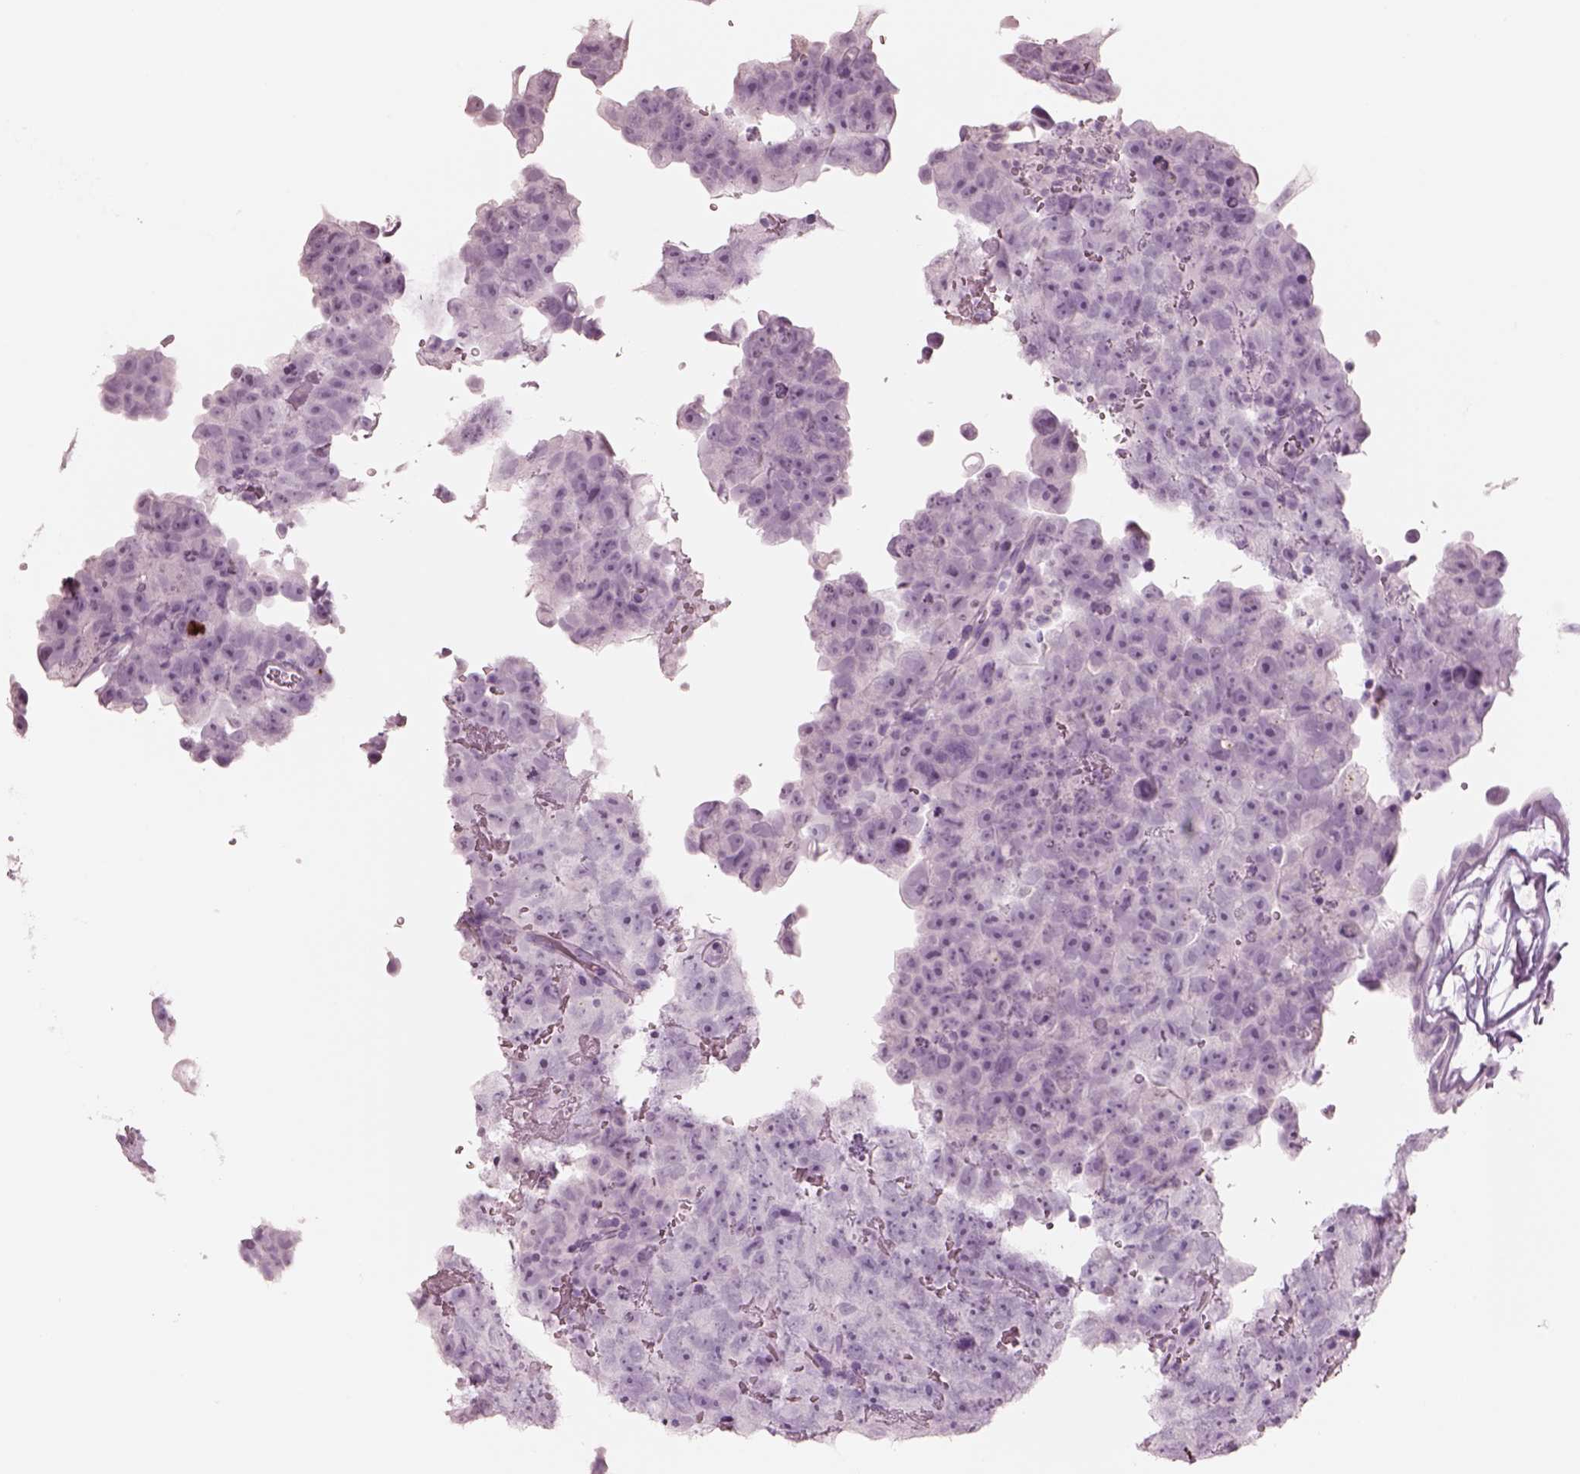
{"staining": {"intensity": "negative", "quantity": "none", "location": "none"}, "tissue": "testis cancer", "cell_type": "Tumor cells", "image_type": "cancer", "snomed": [{"axis": "morphology", "description": "Normal tissue, NOS"}, {"axis": "morphology", "description": "Carcinoma, Embryonal, NOS"}, {"axis": "topography", "description": "Testis"}, {"axis": "topography", "description": "Epididymis"}], "caption": "DAB immunohistochemical staining of human embryonal carcinoma (testis) reveals no significant positivity in tumor cells.", "gene": "ELANE", "patient": {"sex": "male", "age": 24}}